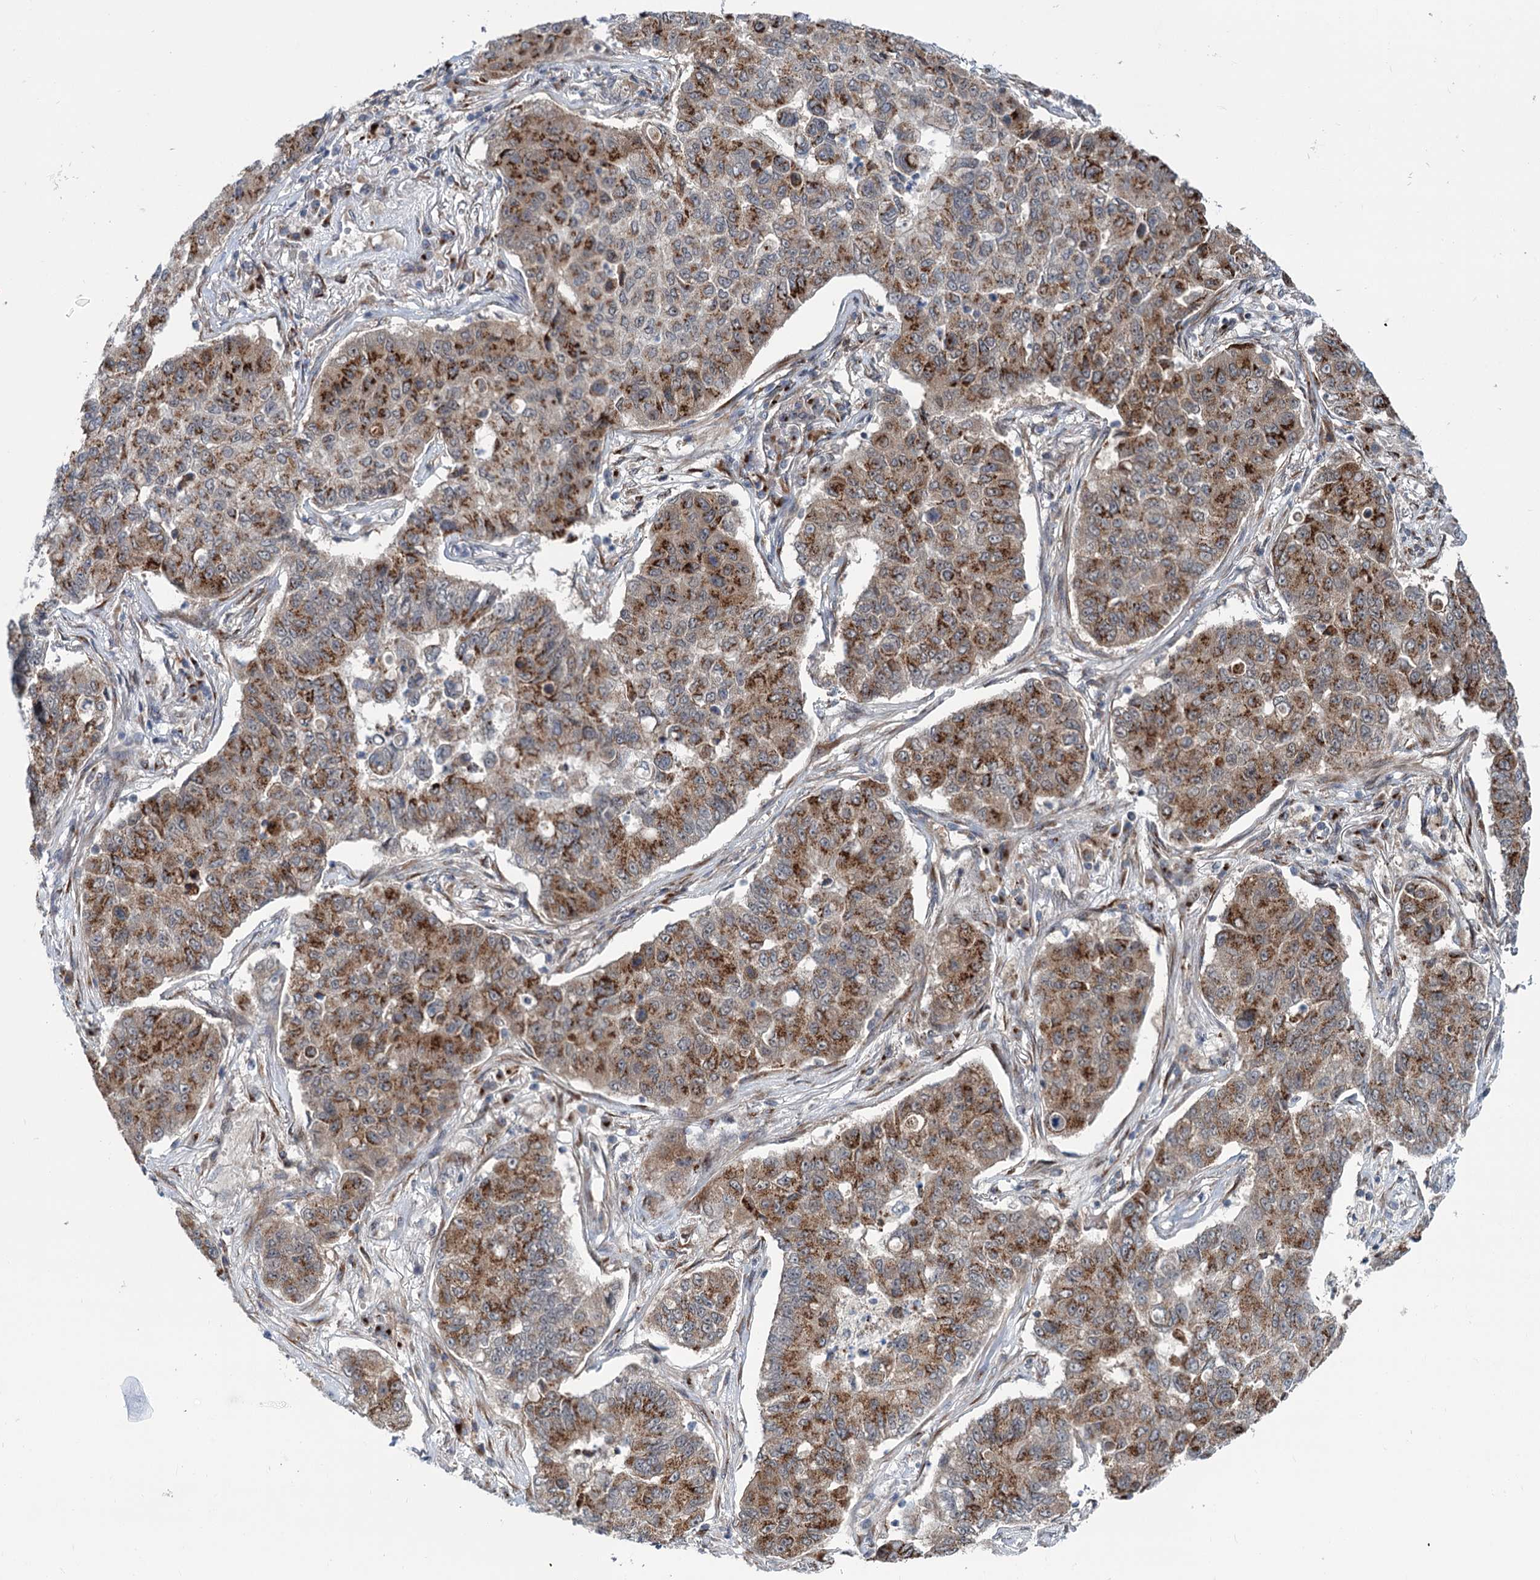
{"staining": {"intensity": "moderate", "quantity": ">75%", "location": "cytoplasmic/membranous"}, "tissue": "lung cancer", "cell_type": "Tumor cells", "image_type": "cancer", "snomed": [{"axis": "morphology", "description": "Squamous cell carcinoma, NOS"}, {"axis": "topography", "description": "Lung"}], "caption": "Immunohistochemistry image of neoplastic tissue: human lung cancer stained using immunohistochemistry displays medium levels of moderate protein expression localized specifically in the cytoplasmic/membranous of tumor cells, appearing as a cytoplasmic/membranous brown color.", "gene": "ELP4", "patient": {"sex": "male", "age": 74}}